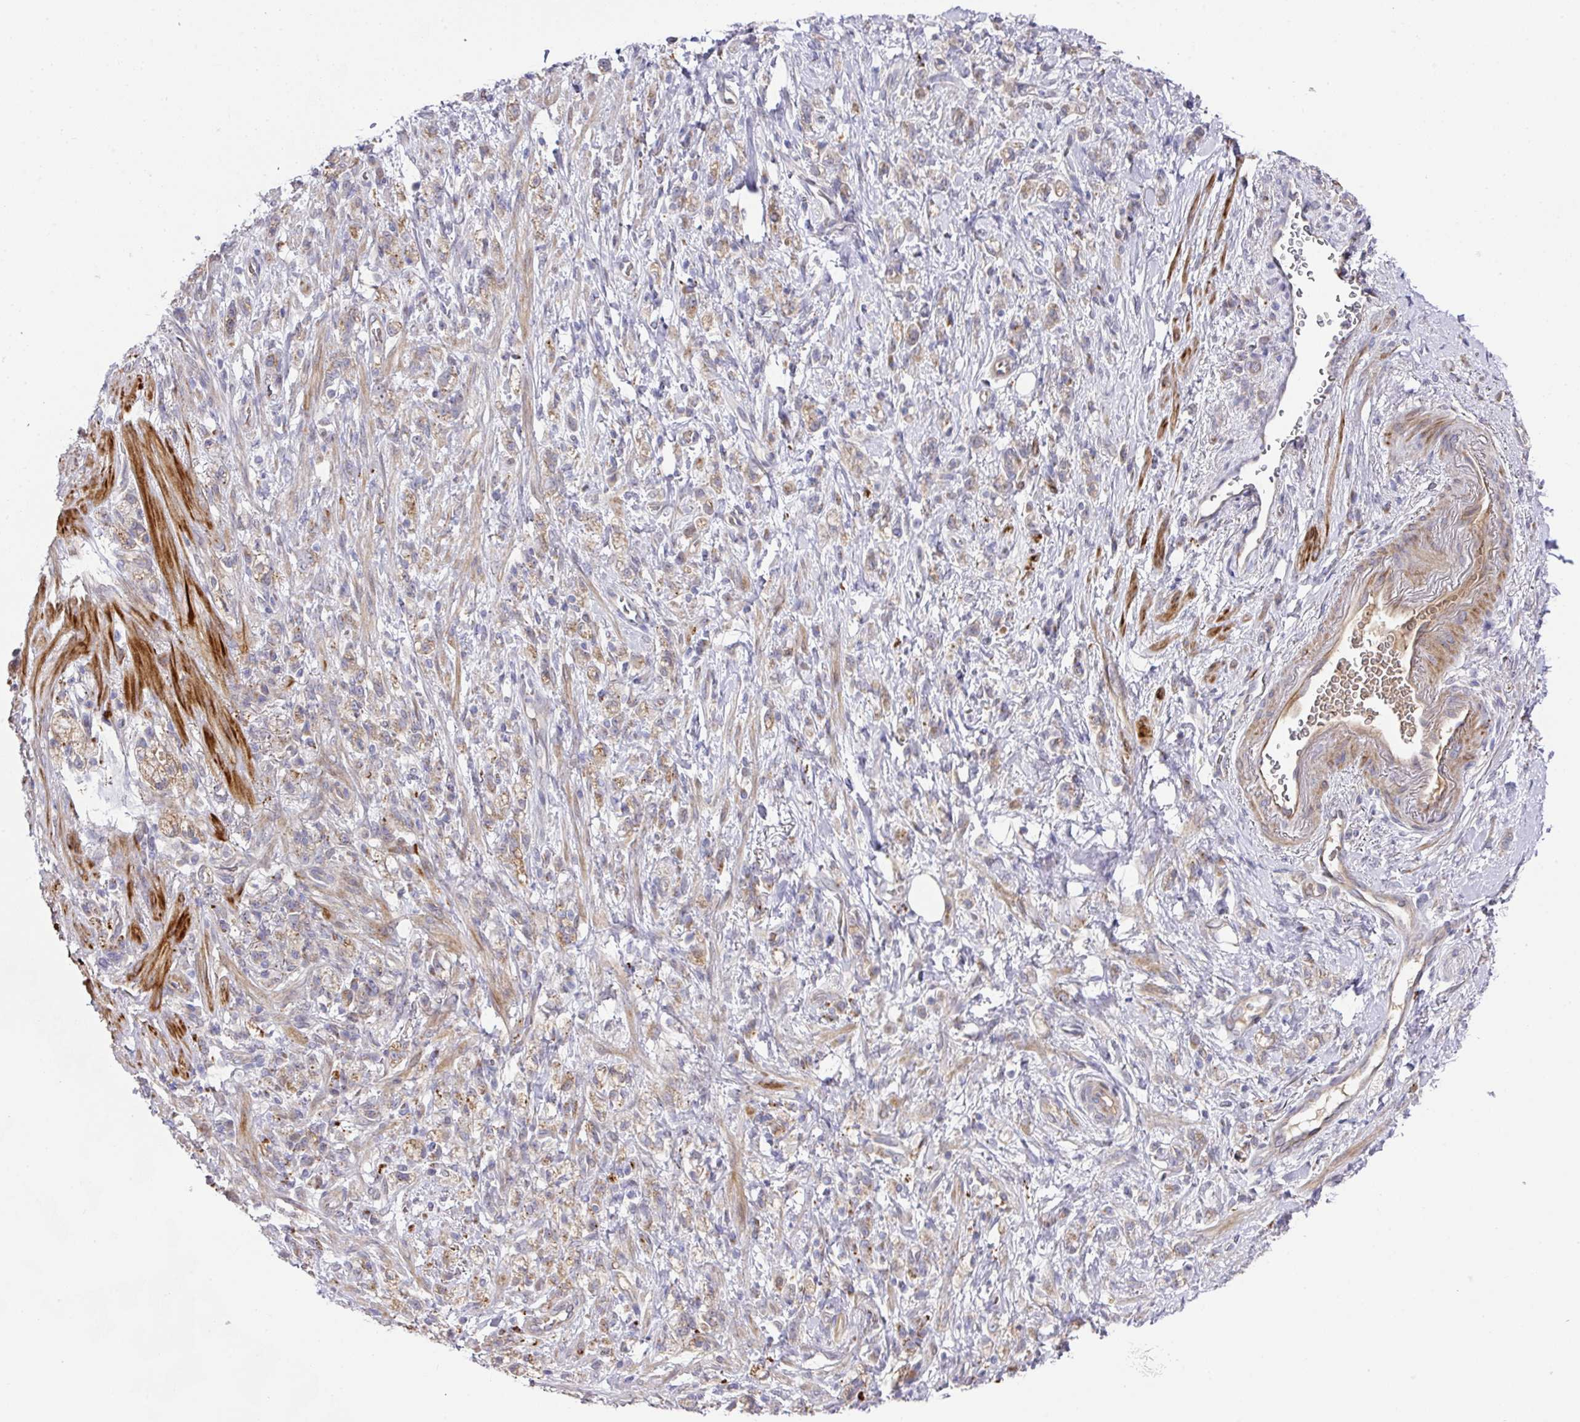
{"staining": {"intensity": "weak", "quantity": "25%-75%", "location": "cytoplasmic/membranous"}, "tissue": "stomach cancer", "cell_type": "Tumor cells", "image_type": "cancer", "snomed": [{"axis": "morphology", "description": "Adenocarcinoma, NOS"}, {"axis": "topography", "description": "Stomach"}], "caption": "Protein staining exhibits weak cytoplasmic/membranous staining in approximately 25%-75% of tumor cells in stomach cancer. (DAB IHC, brown staining for protein, blue staining for nuclei).", "gene": "TARM1", "patient": {"sex": "male", "age": 77}}